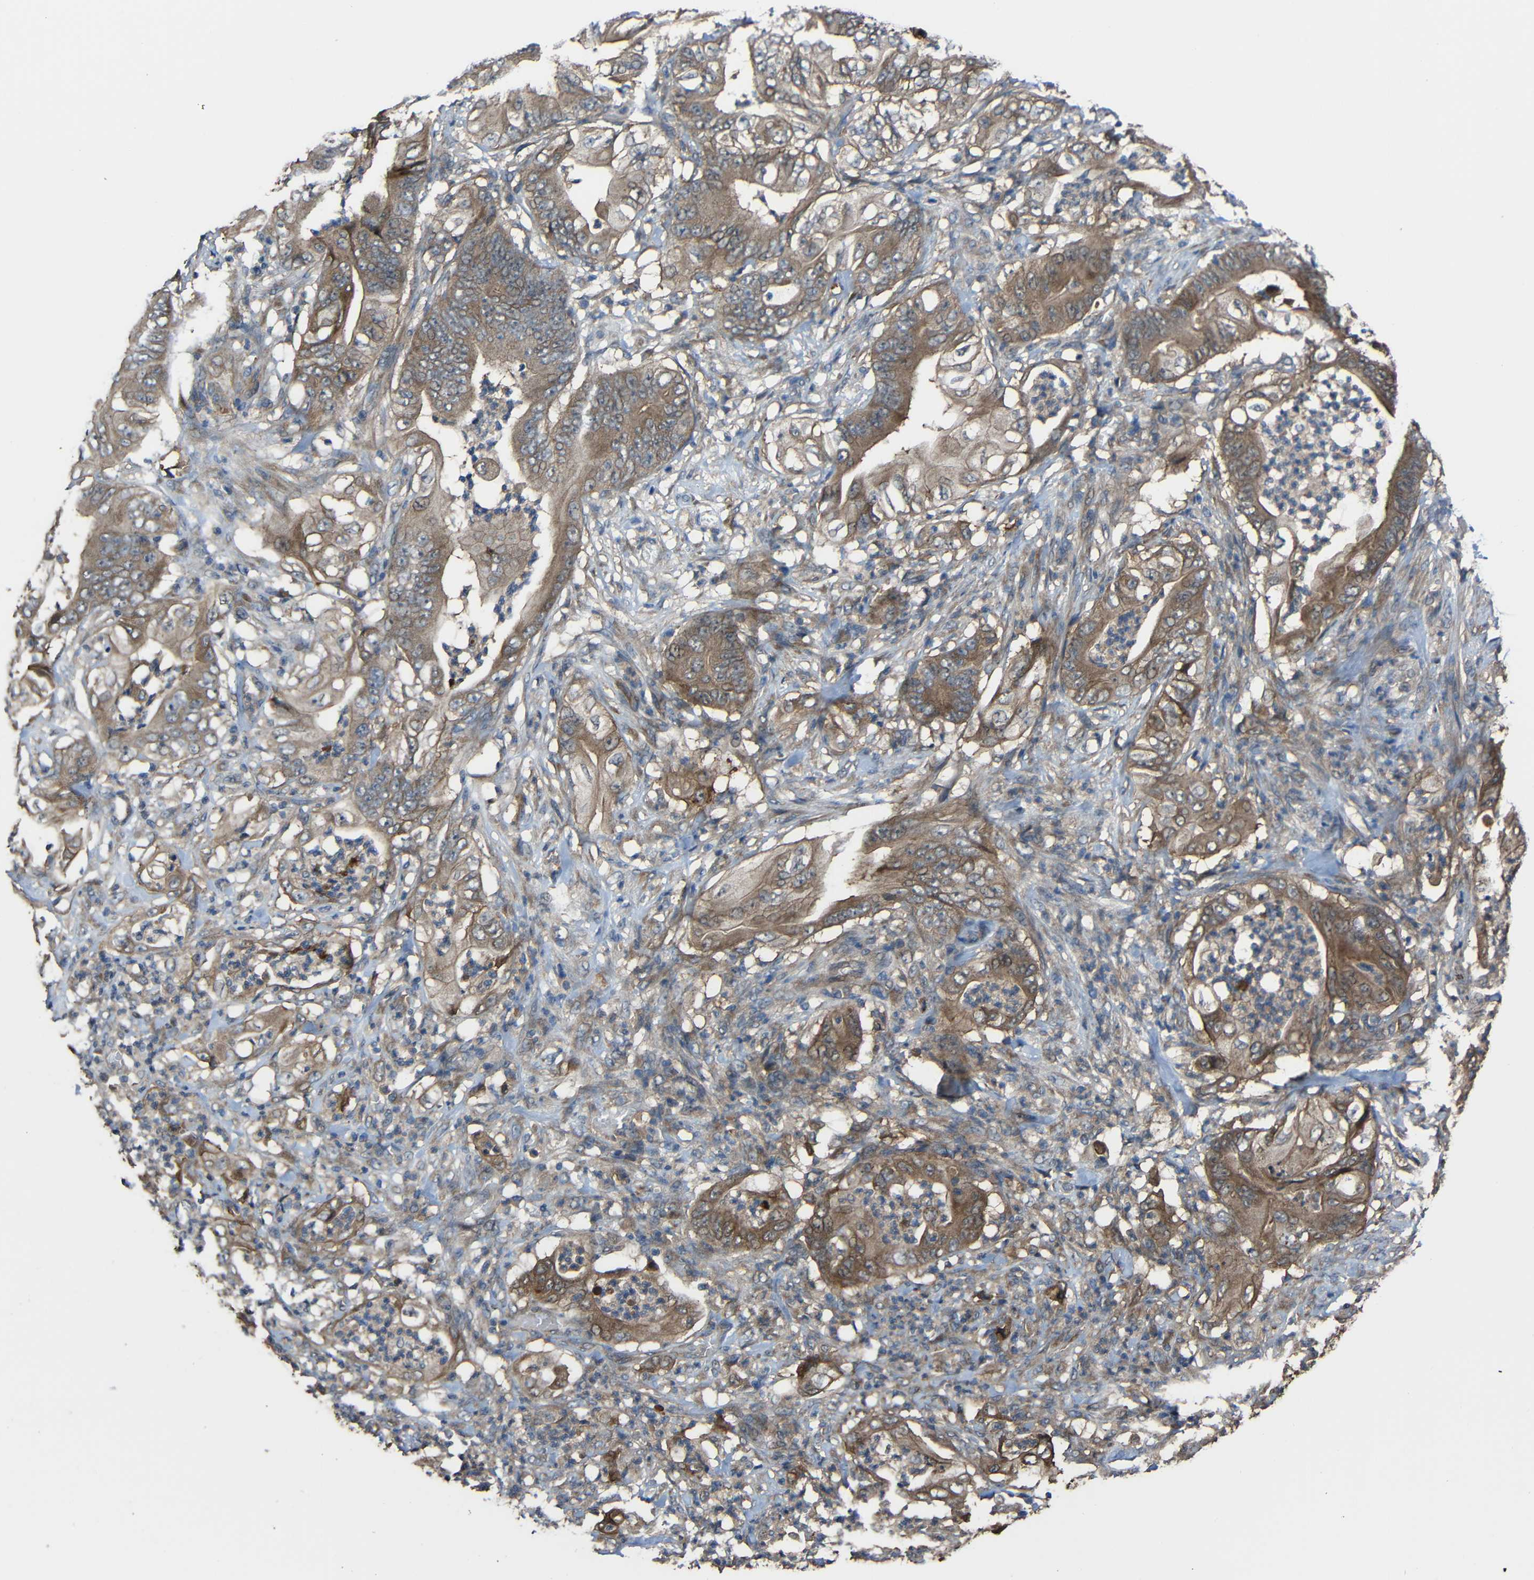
{"staining": {"intensity": "moderate", "quantity": ">75%", "location": "cytoplasmic/membranous"}, "tissue": "stomach cancer", "cell_type": "Tumor cells", "image_type": "cancer", "snomed": [{"axis": "morphology", "description": "Adenocarcinoma, NOS"}, {"axis": "topography", "description": "Stomach"}], "caption": "Adenocarcinoma (stomach) was stained to show a protein in brown. There is medium levels of moderate cytoplasmic/membranous expression in approximately >75% of tumor cells. (DAB (3,3'-diaminobenzidine) IHC with brightfield microscopy, high magnification).", "gene": "CHST9", "patient": {"sex": "female", "age": 73}}